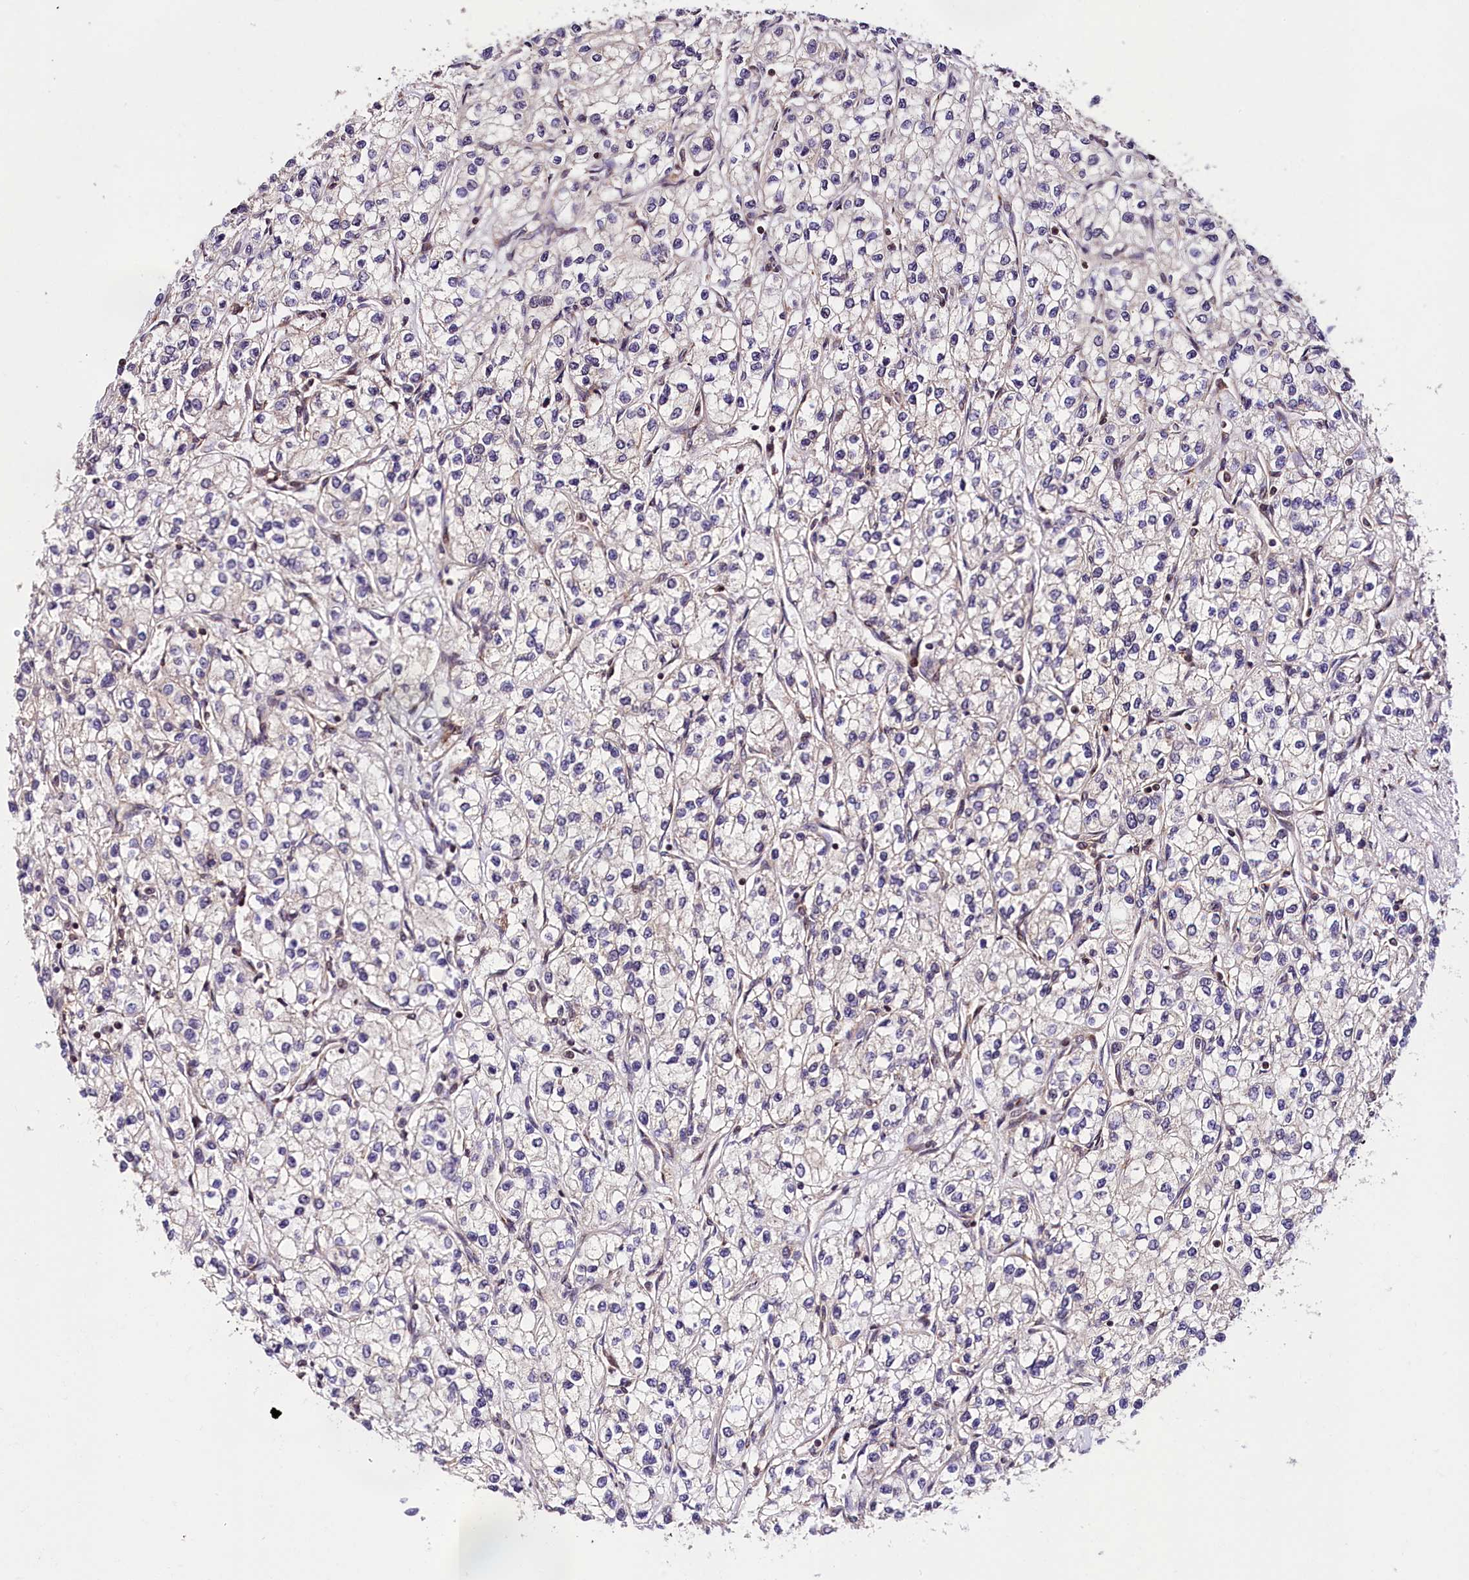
{"staining": {"intensity": "negative", "quantity": "none", "location": "none"}, "tissue": "renal cancer", "cell_type": "Tumor cells", "image_type": "cancer", "snomed": [{"axis": "morphology", "description": "Adenocarcinoma, NOS"}, {"axis": "topography", "description": "Kidney"}], "caption": "IHC histopathology image of renal cancer (adenocarcinoma) stained for a protein (brown), which reveals no staining in tumor cells.", "gene": "CHORDC1", "patient": {"sex": "male", "age": 80}}